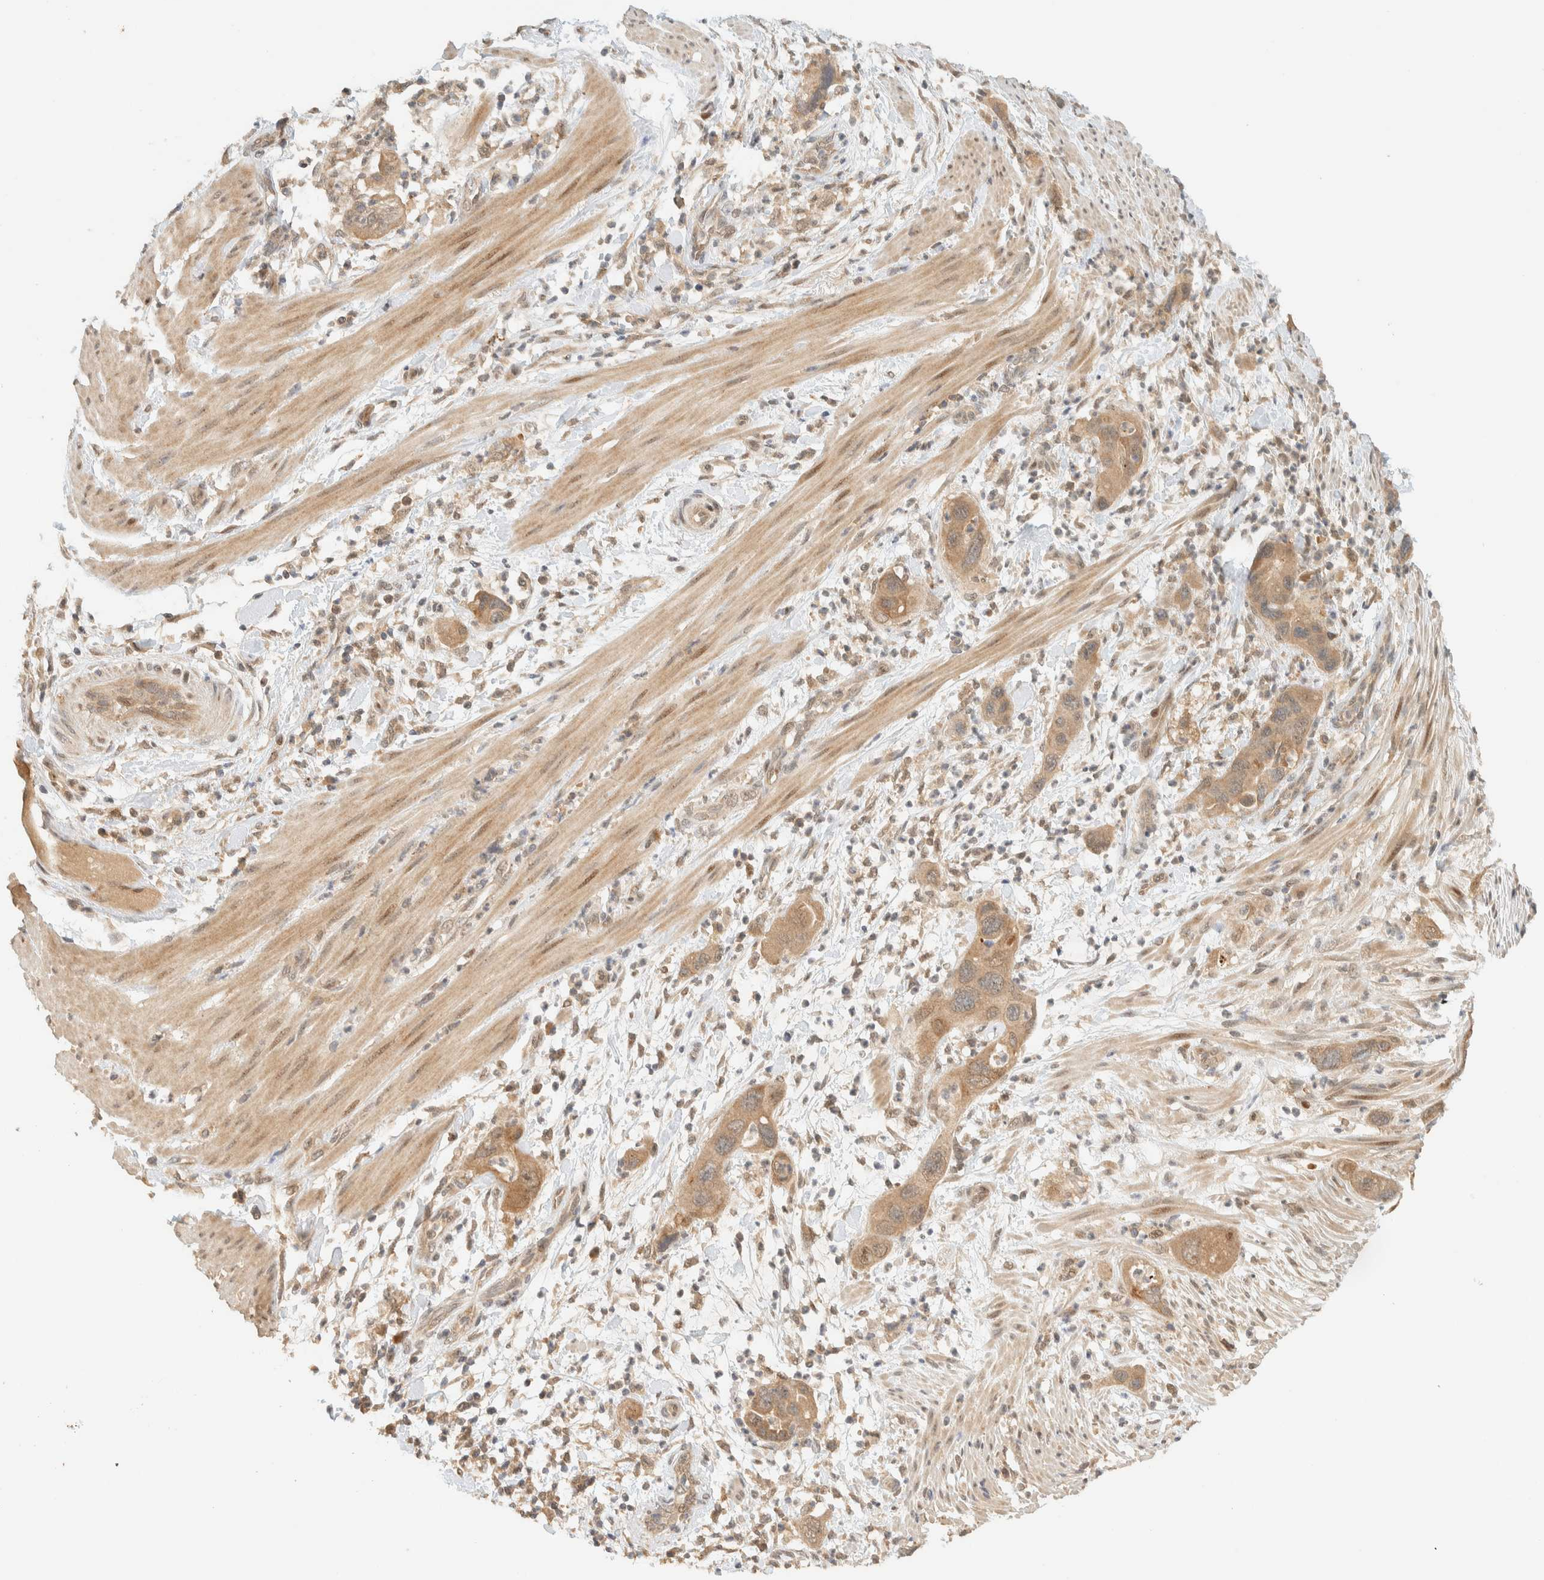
{"staining": {"intensity": "moderate", "quantity": ">75%", "location": "cytoplasmic/membranous"}, "tissue": "pancreatic cancer", "cell_type": "Tumor cells", "image_type": "cancer", "snomed": [{"axis": "morphology", "description": "Adenocarcinoma, NOS"}, {"axis": "topography", "description": "Pancreas"}], "caption": "Immunohistochemistry (IHC) of human pancreatic cancer demonstrates medium levels of moderate cytoplasmic/membranous positivity in approximately >75% of tumor cells. The protein of interest is stained brown, and the nuclei are stained in blue (DAB IHC with brightfield microscopy, high magnification).", "gene": "ZBTB34", "patient": {"sex": "female", "age": 71}}